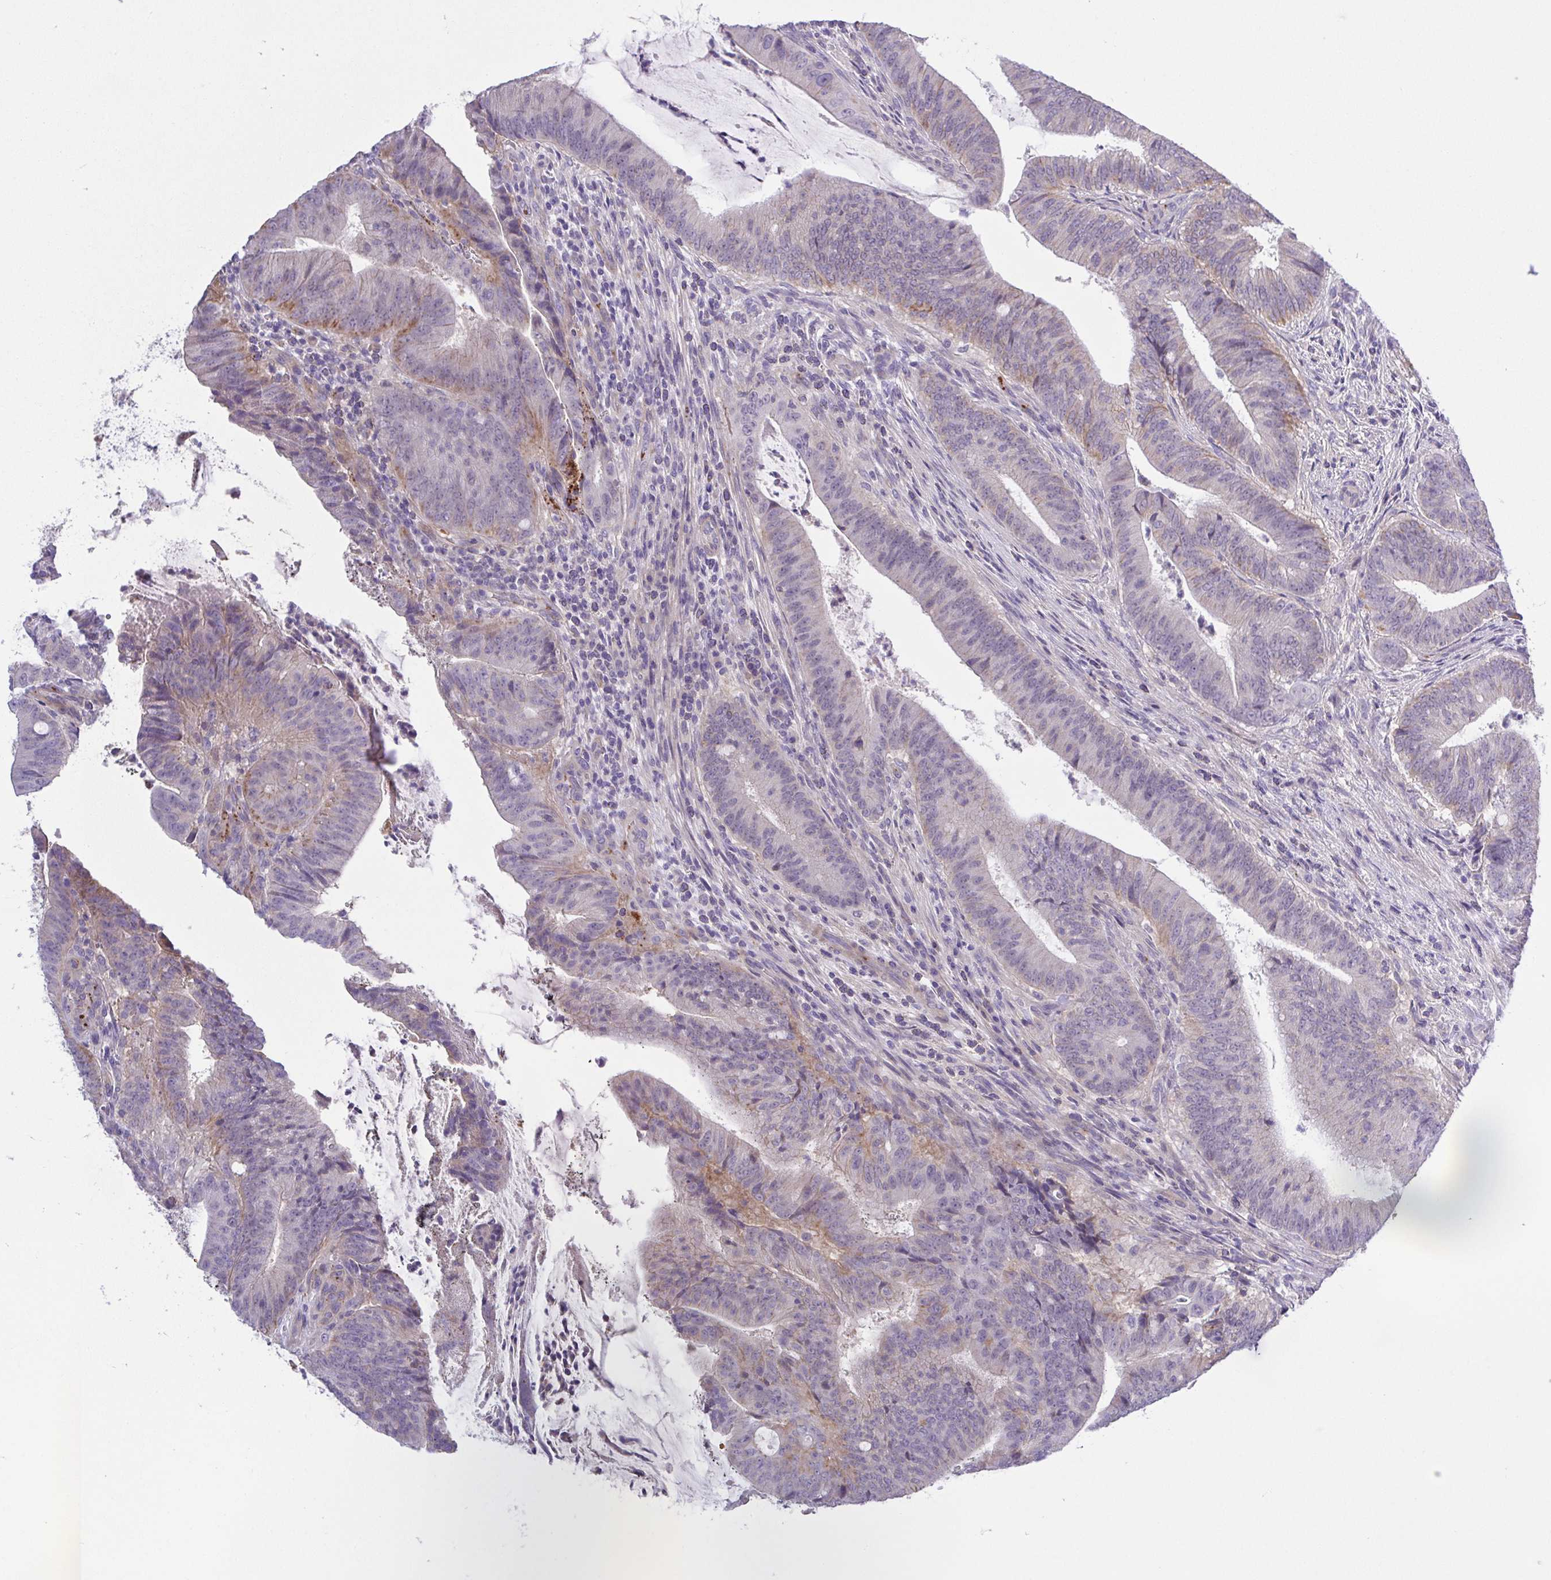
{"staining": {"intensity": "weak", "quantity": "<25%", "location": "cytoplasmic/membranous"}, "tissue": "colorectal cancer", "cell_type": "Tumor cells", "image_type": "cancer", "snomed": [{"axis": "morphology", "description": "Adenocarcinoma, NOS"}, {"axis": "topography", "description": "Colon"}], "caption": "This is an immunohistochemistry histopathology image of human colorectal cancer (adenocarcinoma). There is no positivity in tumor cells.", "gene": "PRR14L", "patient": {"sex": "female", "age": 43}}